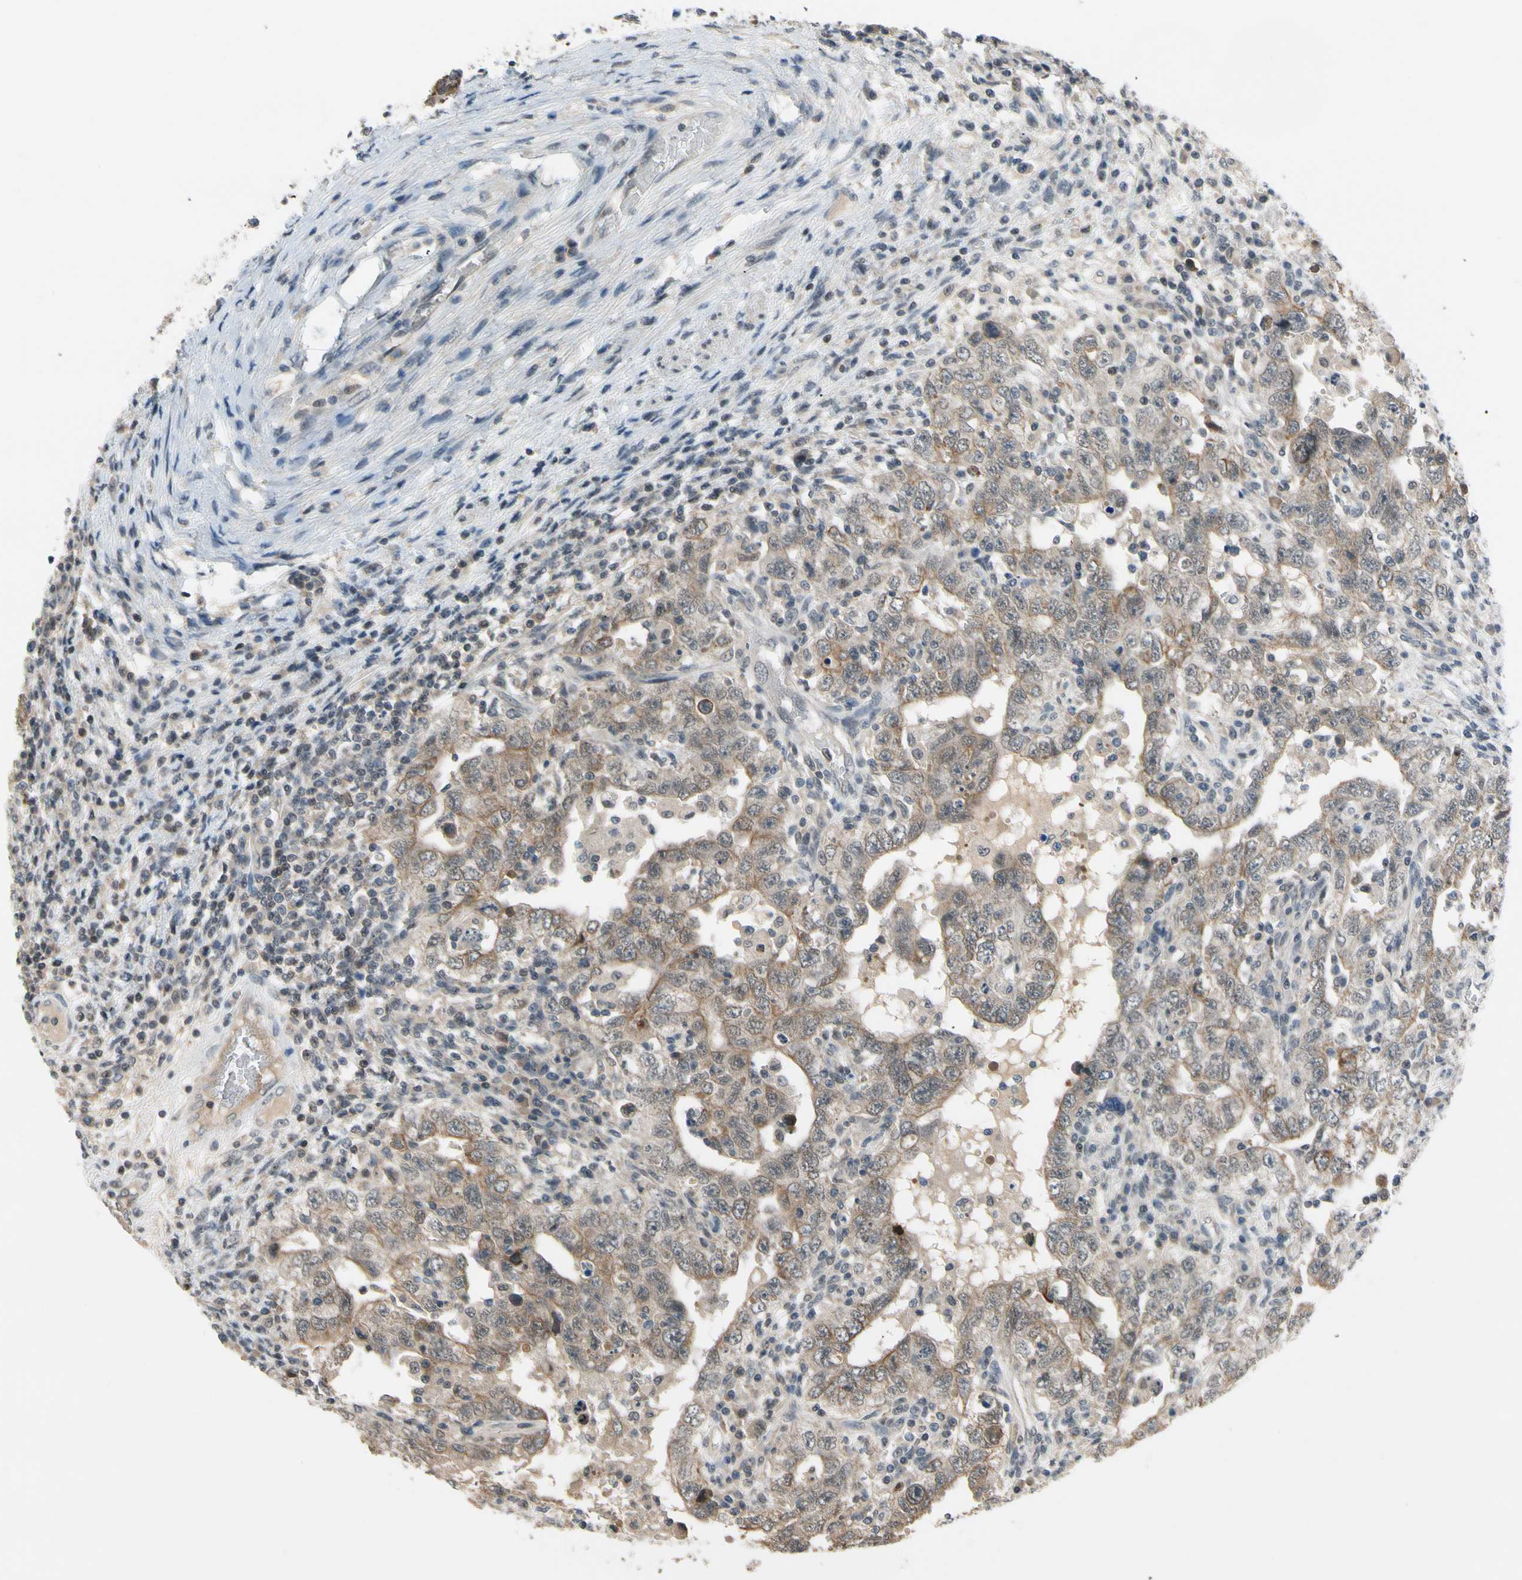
{"staining": {"intensity": "weak", "quantity": ">75%", "location": "cytoplasmic/membranous"}, "tissue": "testis cancer", "cell_type": "Tumor cells", "image_type": "cancer", "snomed": [{"axis": "morphology", "description": "Carcinoma, Embryonal, NOS"}, {"axis": "topography", "description": "Testis"}], "caption": "Testis cancer tissue demonstrates weak cytoplasmic/membranous staining in about >75% of tumor cells", "gene": "TAF12", "patient": {"sex": "male", "age": 26}}